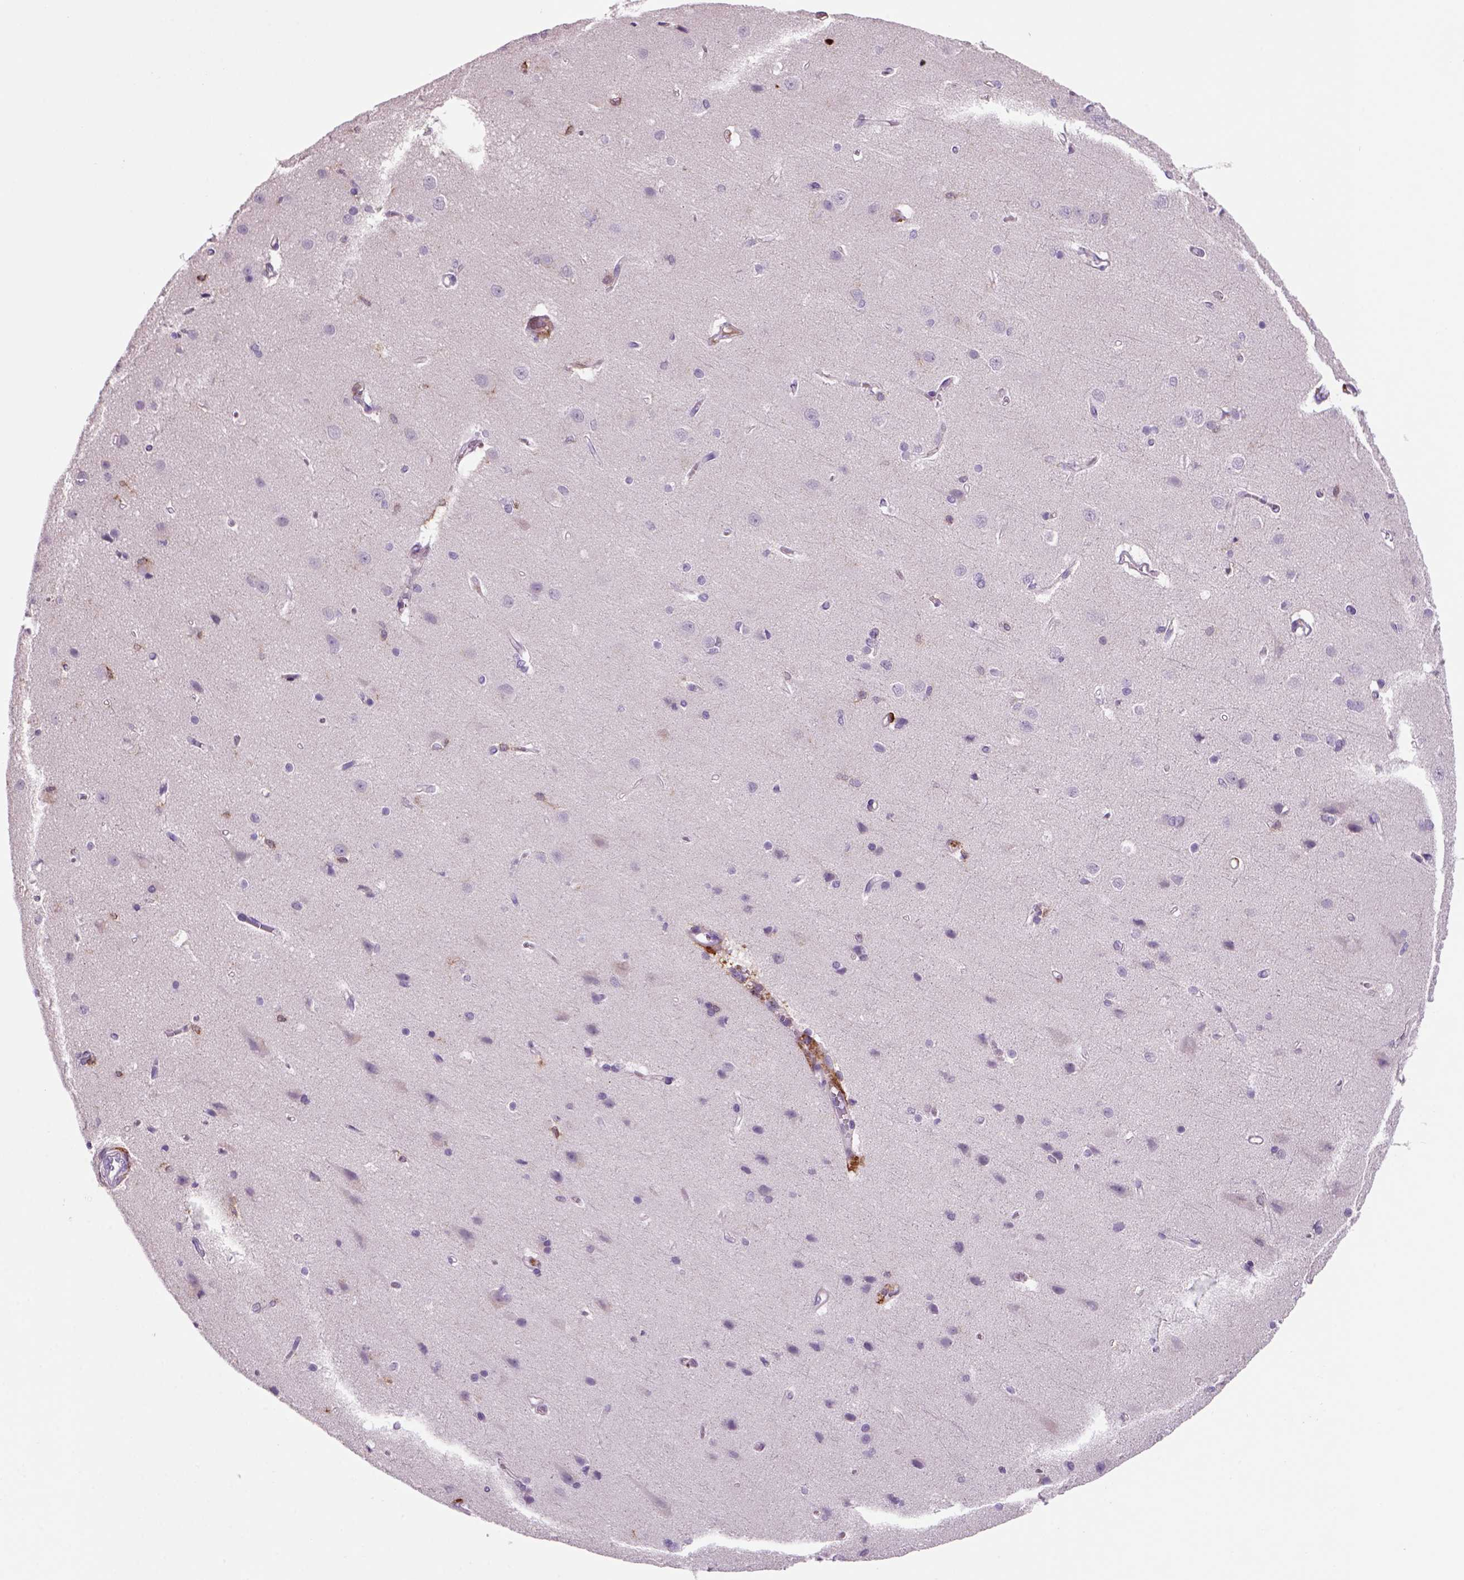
{"staining": {"intensity": "negative", "quantity": "none", "location": "none"}, "tissue": "cerebral cortex", "cell_type": "Endothelial cells", "image_type": "normal", "snomed": [{"axis": "morphology", "description": "Normal tissue, NOS"}, {"axis": "topography", "description": "Cerebral cortex"}], "caption": "IHC image of benign human cerebral cortex stained for a protein (brown), which displays no positivity in endothelial cells.", "gene": "CD14", "patient": {"sex": "male", "age": 37}}